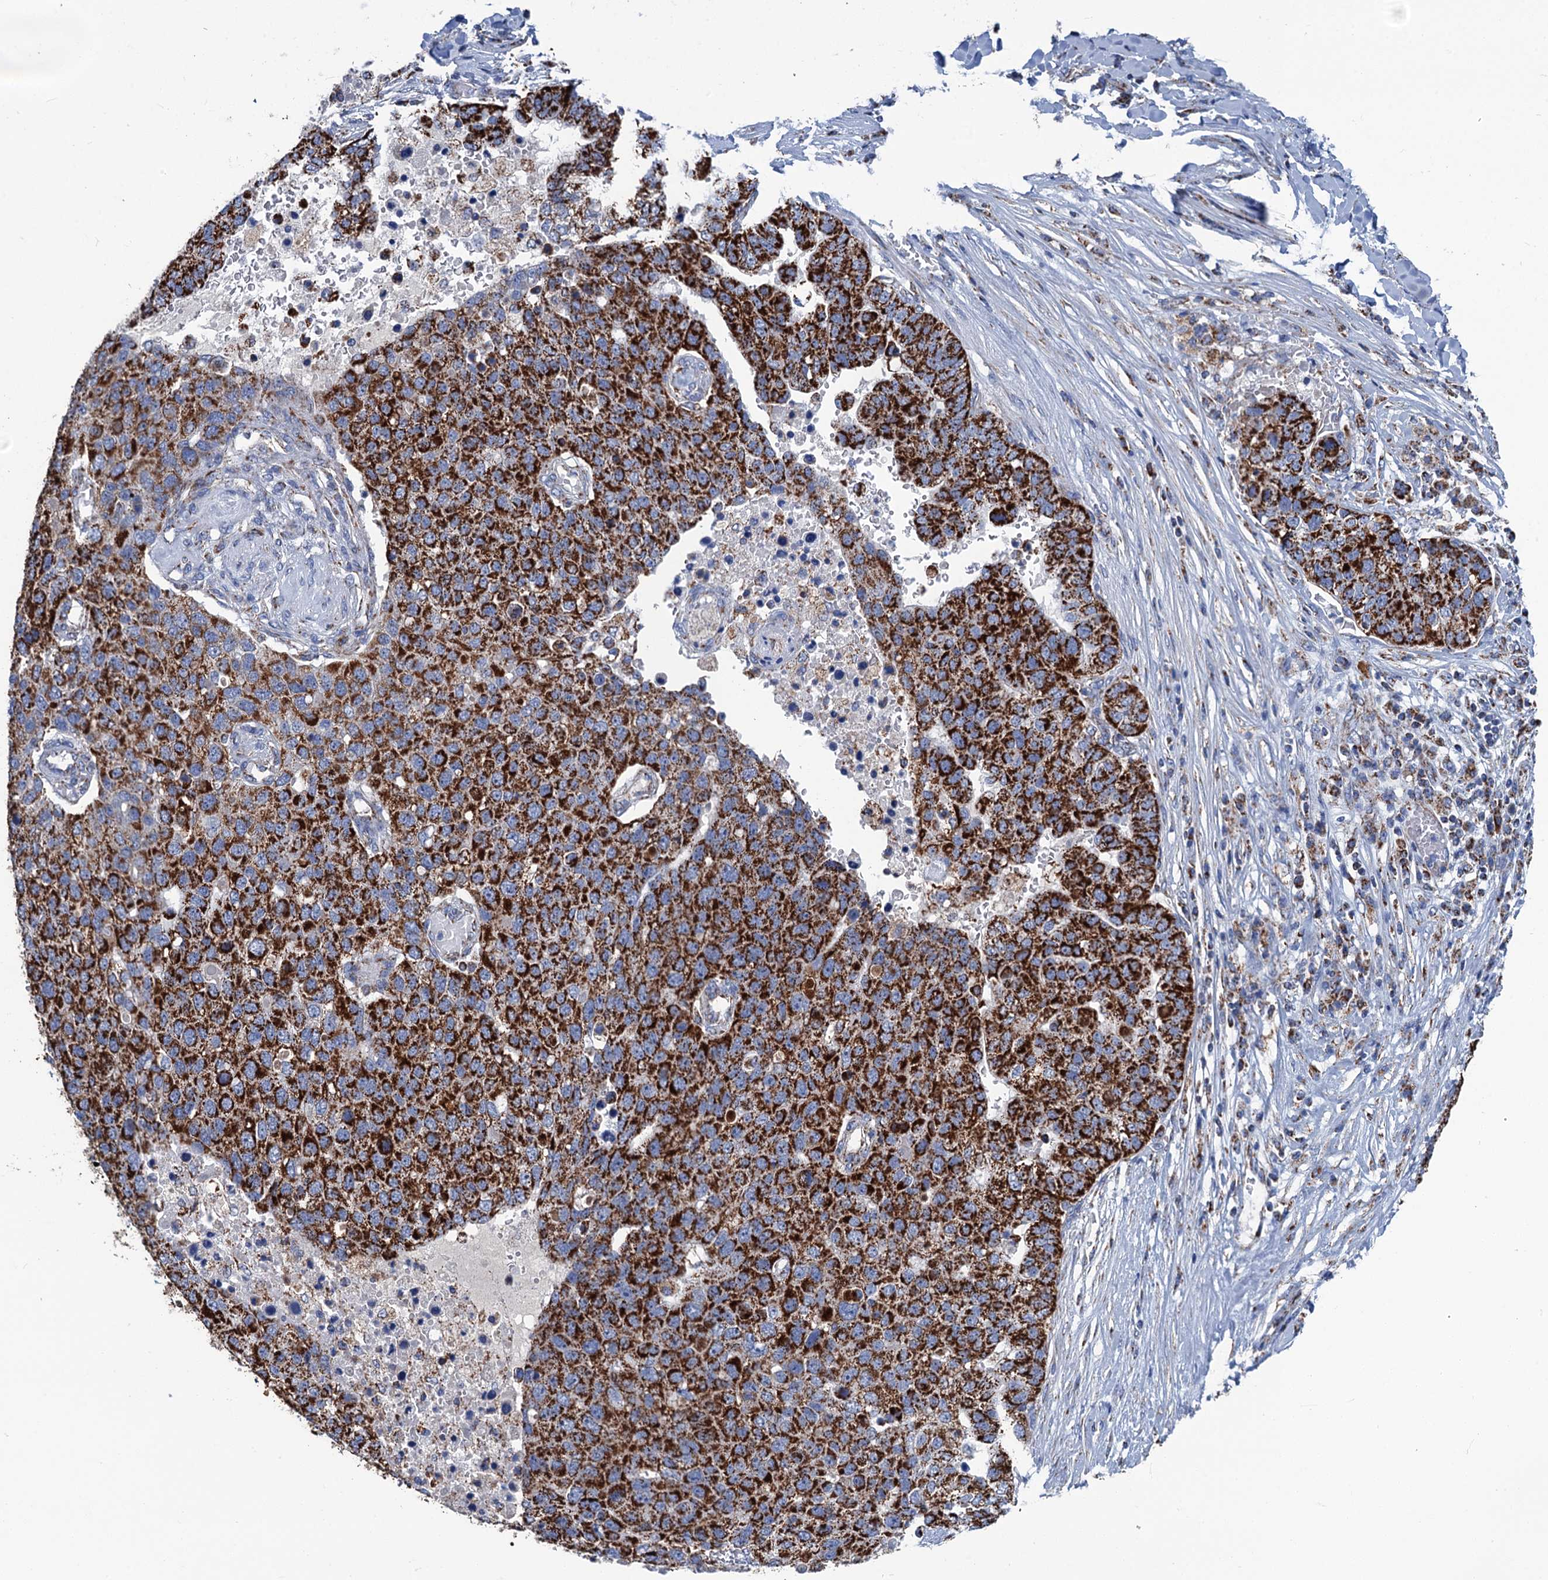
{"staining": {"intensity": "strong", "quantity": ">75%", "location": "cytoplasmic/membranous"}, "tissue": "pancreatic cancer", "cell_type": "Tumor cells", "image_type": "cancer", "snomed": [{"axis": "morphology", "description": "Adenocarcinoma, NOS"}, {"axis": "topography", "description": "Pancreas"}], "caption": "Pancreatic adenocarcinoma was stained to show a protein in brown. There is high levels of strong cytoplasmic/membranous expression in about >75% of tumor cells.", "gene": "IVD", "patient": {"sex": "female", "age": 61}}